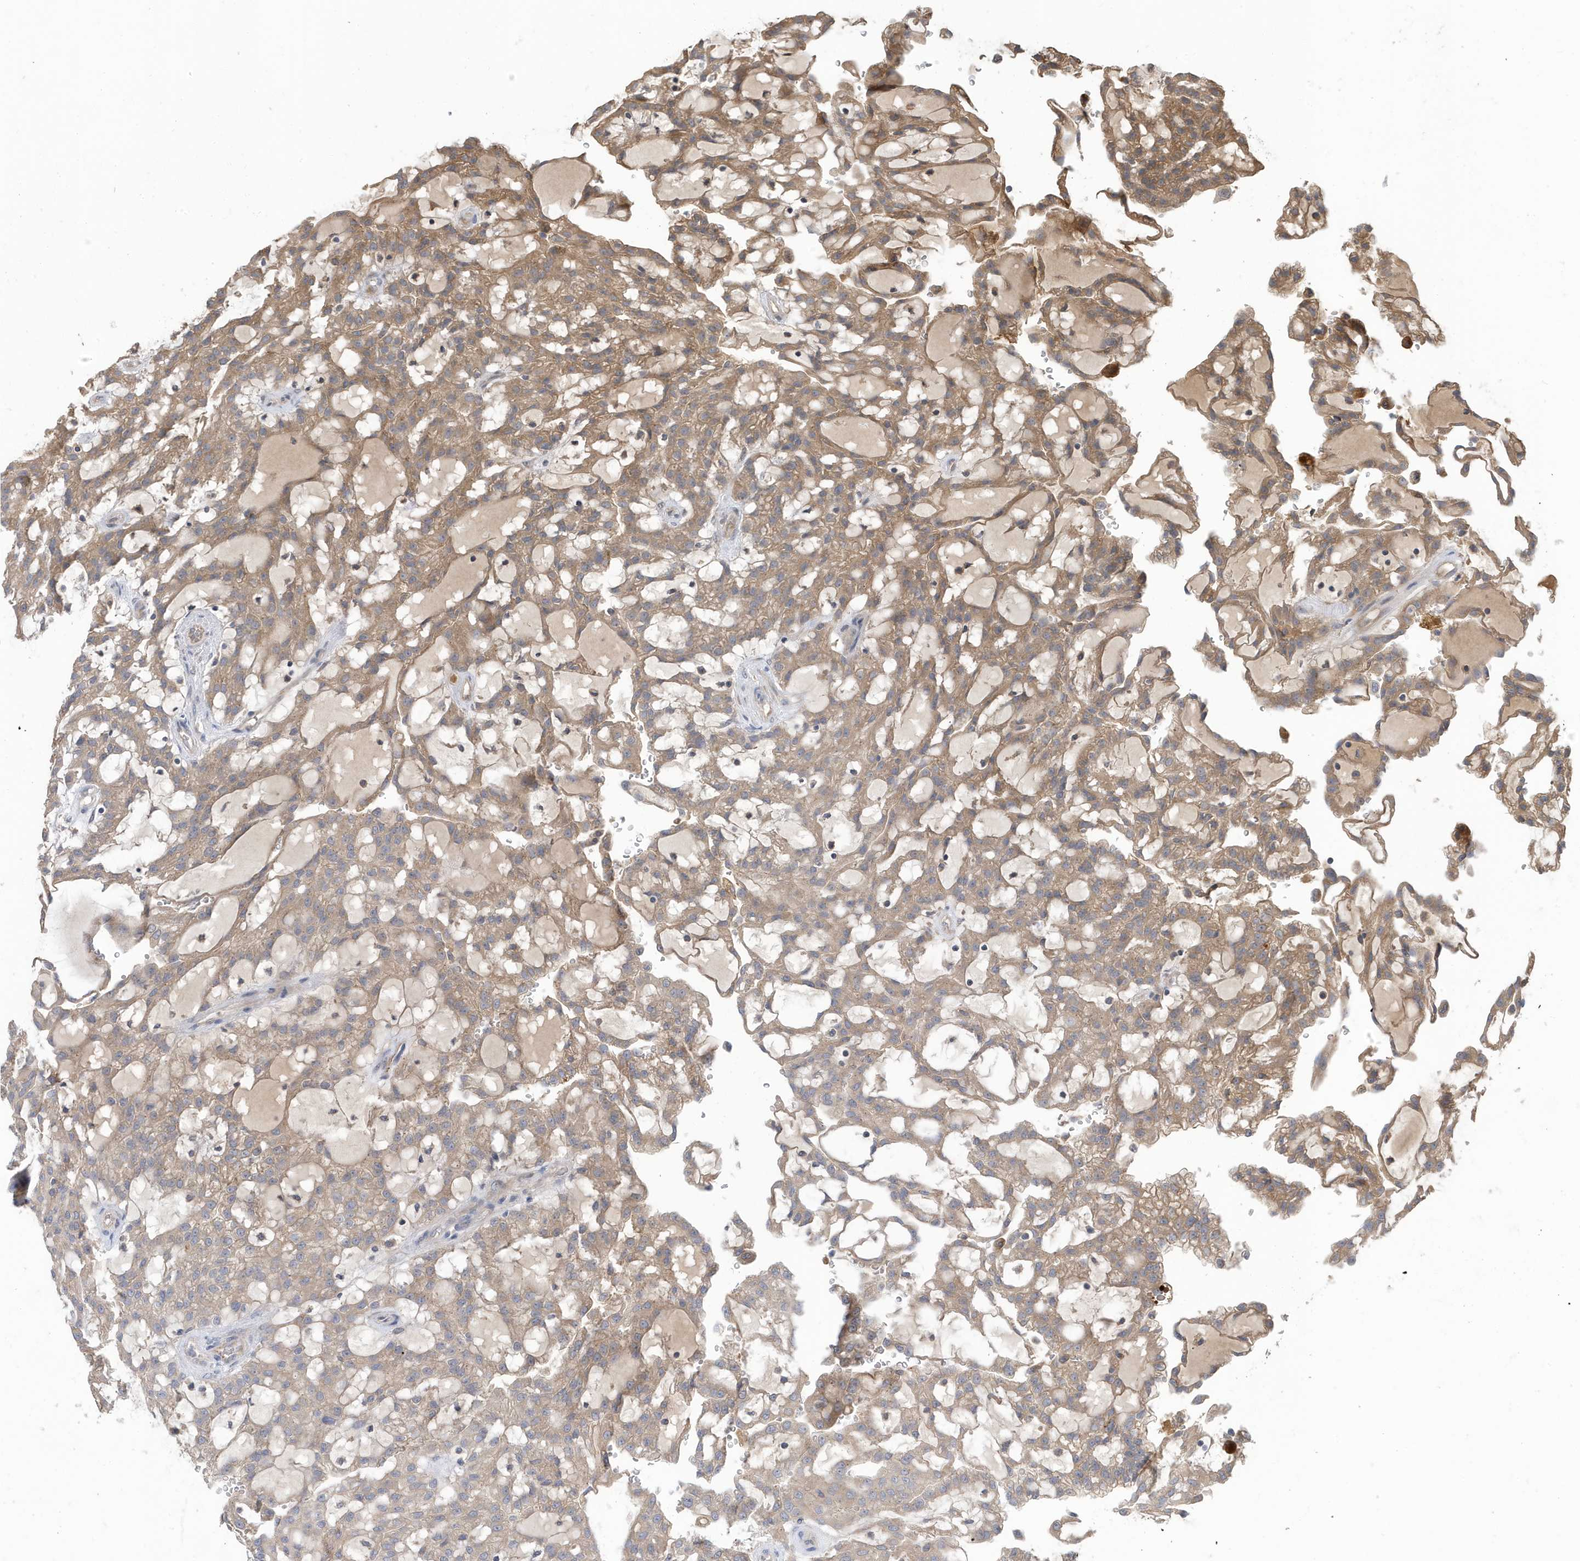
{"staining": {"intensity": "weak", "quantity": ">75%", "location": "cytoplasmic/membranous"}, "tissue": "renal cancer", "cell_type": "Tumor cells", "image_type": "cancer", "snomed": [{"axis": "morphology", "description": "Adenocarcinoma, NOS"}, {"axis": "topography", "description": "Kidney"}], "caption": "Human renal cancer stained with a brown dye shows weak cytoplasmic/membranous positive staining in approximately >75% of tumor cells.", "gene": "LAPTM4A", "patient": {"sex": "male", "age": 63}}